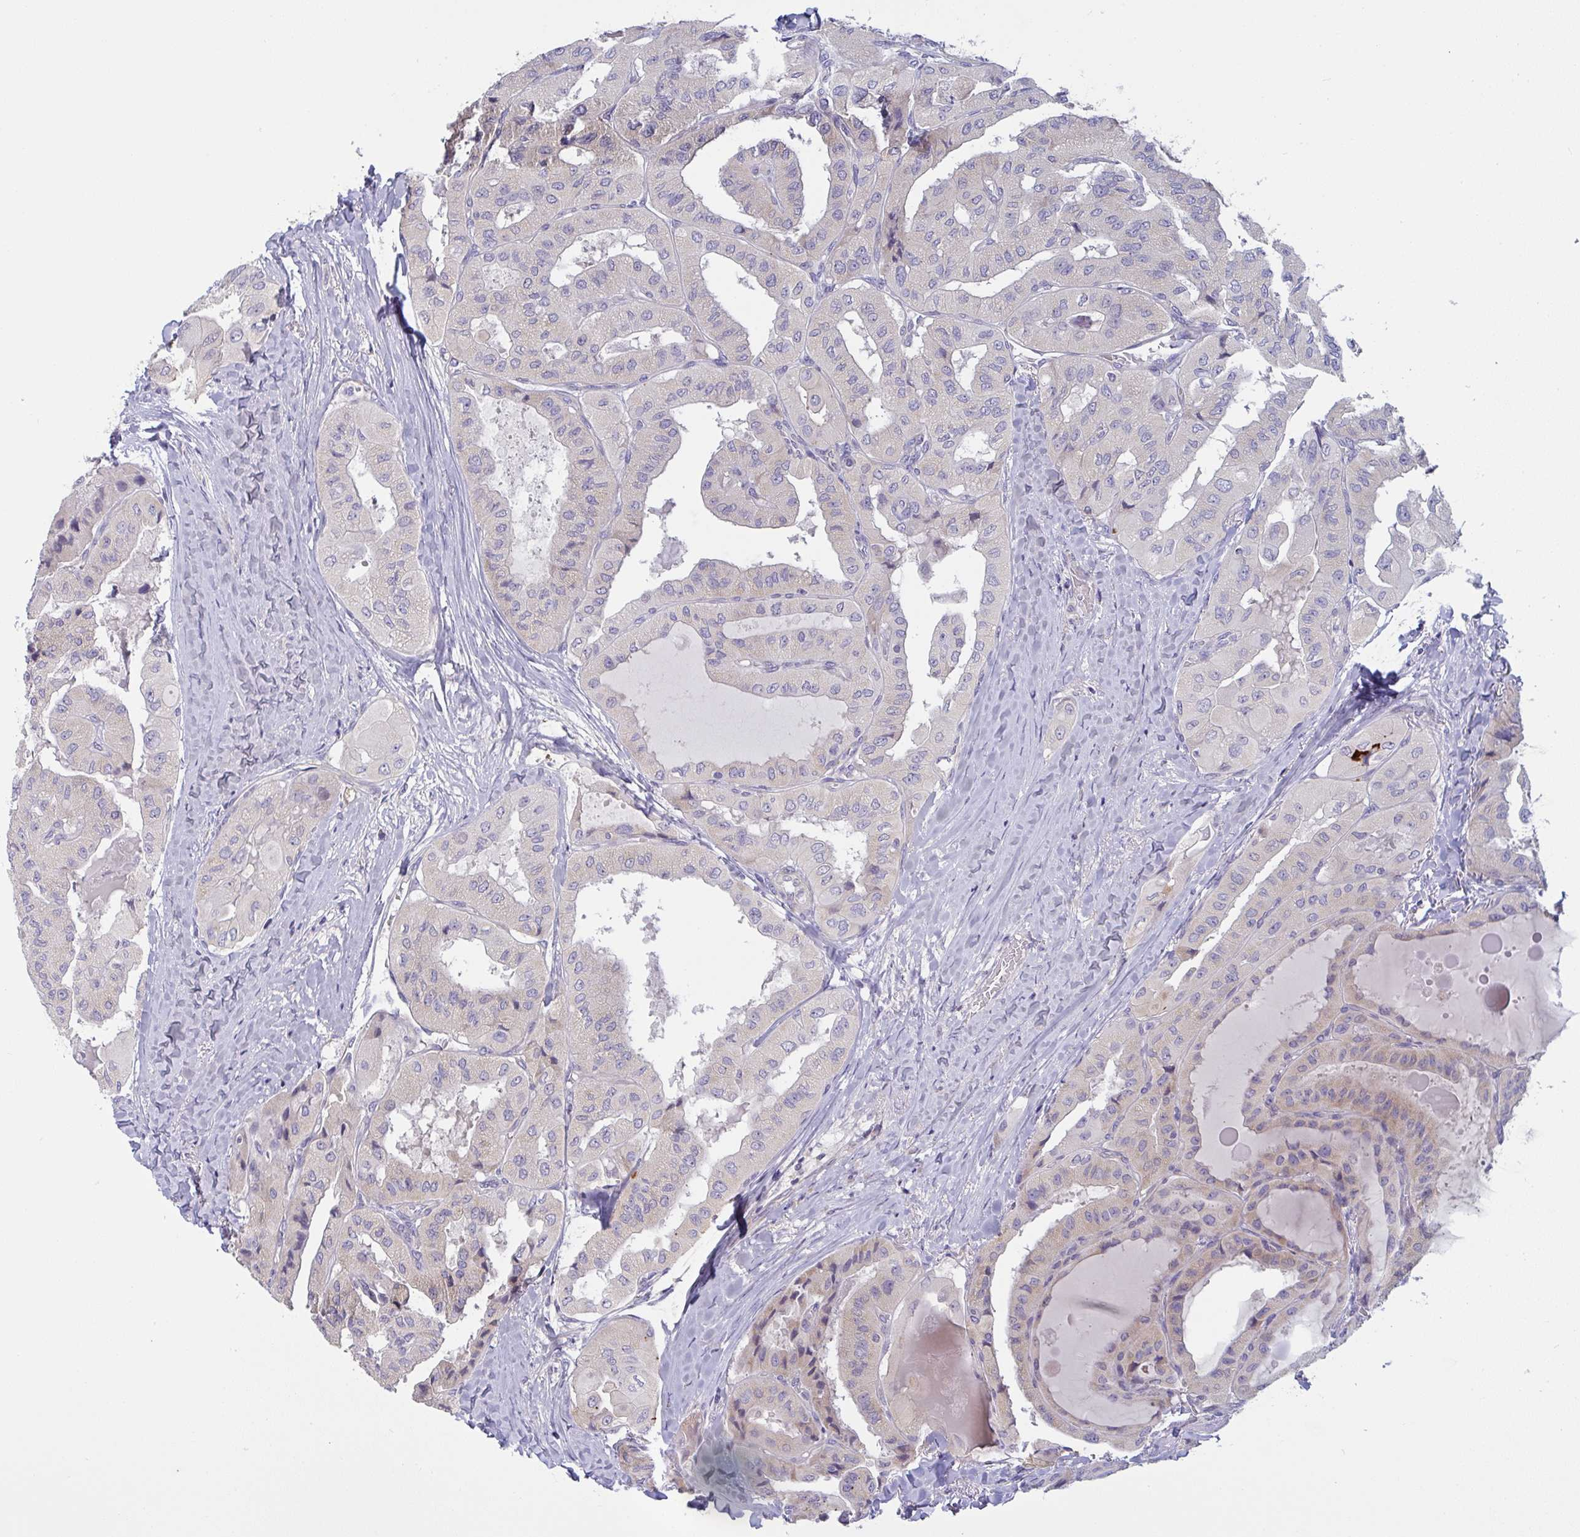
{"staining": {"intensity": "negative", "quantity": "none", "location": "none"}, "tissue": "thyroid cancer", "cell_type": "Tumor cells", "image_type": "cancer", "snomed": [{"axis": "morphology", "description": "Normal tissue, NOS"}, {"axis": "morphology", "description": "Papillary adenocarcinoma, NOS"}, {"axis": "topography", "description": "Thyroid gland"}], "caption": "DAB (3,3'-diaminobenzidine) immunohistochemical staining of papillary adenocarcinoma (thyroid) demonstrates no significant staining in tumor cells.", "gene": "MRPS2", "patient": {"sex": "female", "age": 59}}